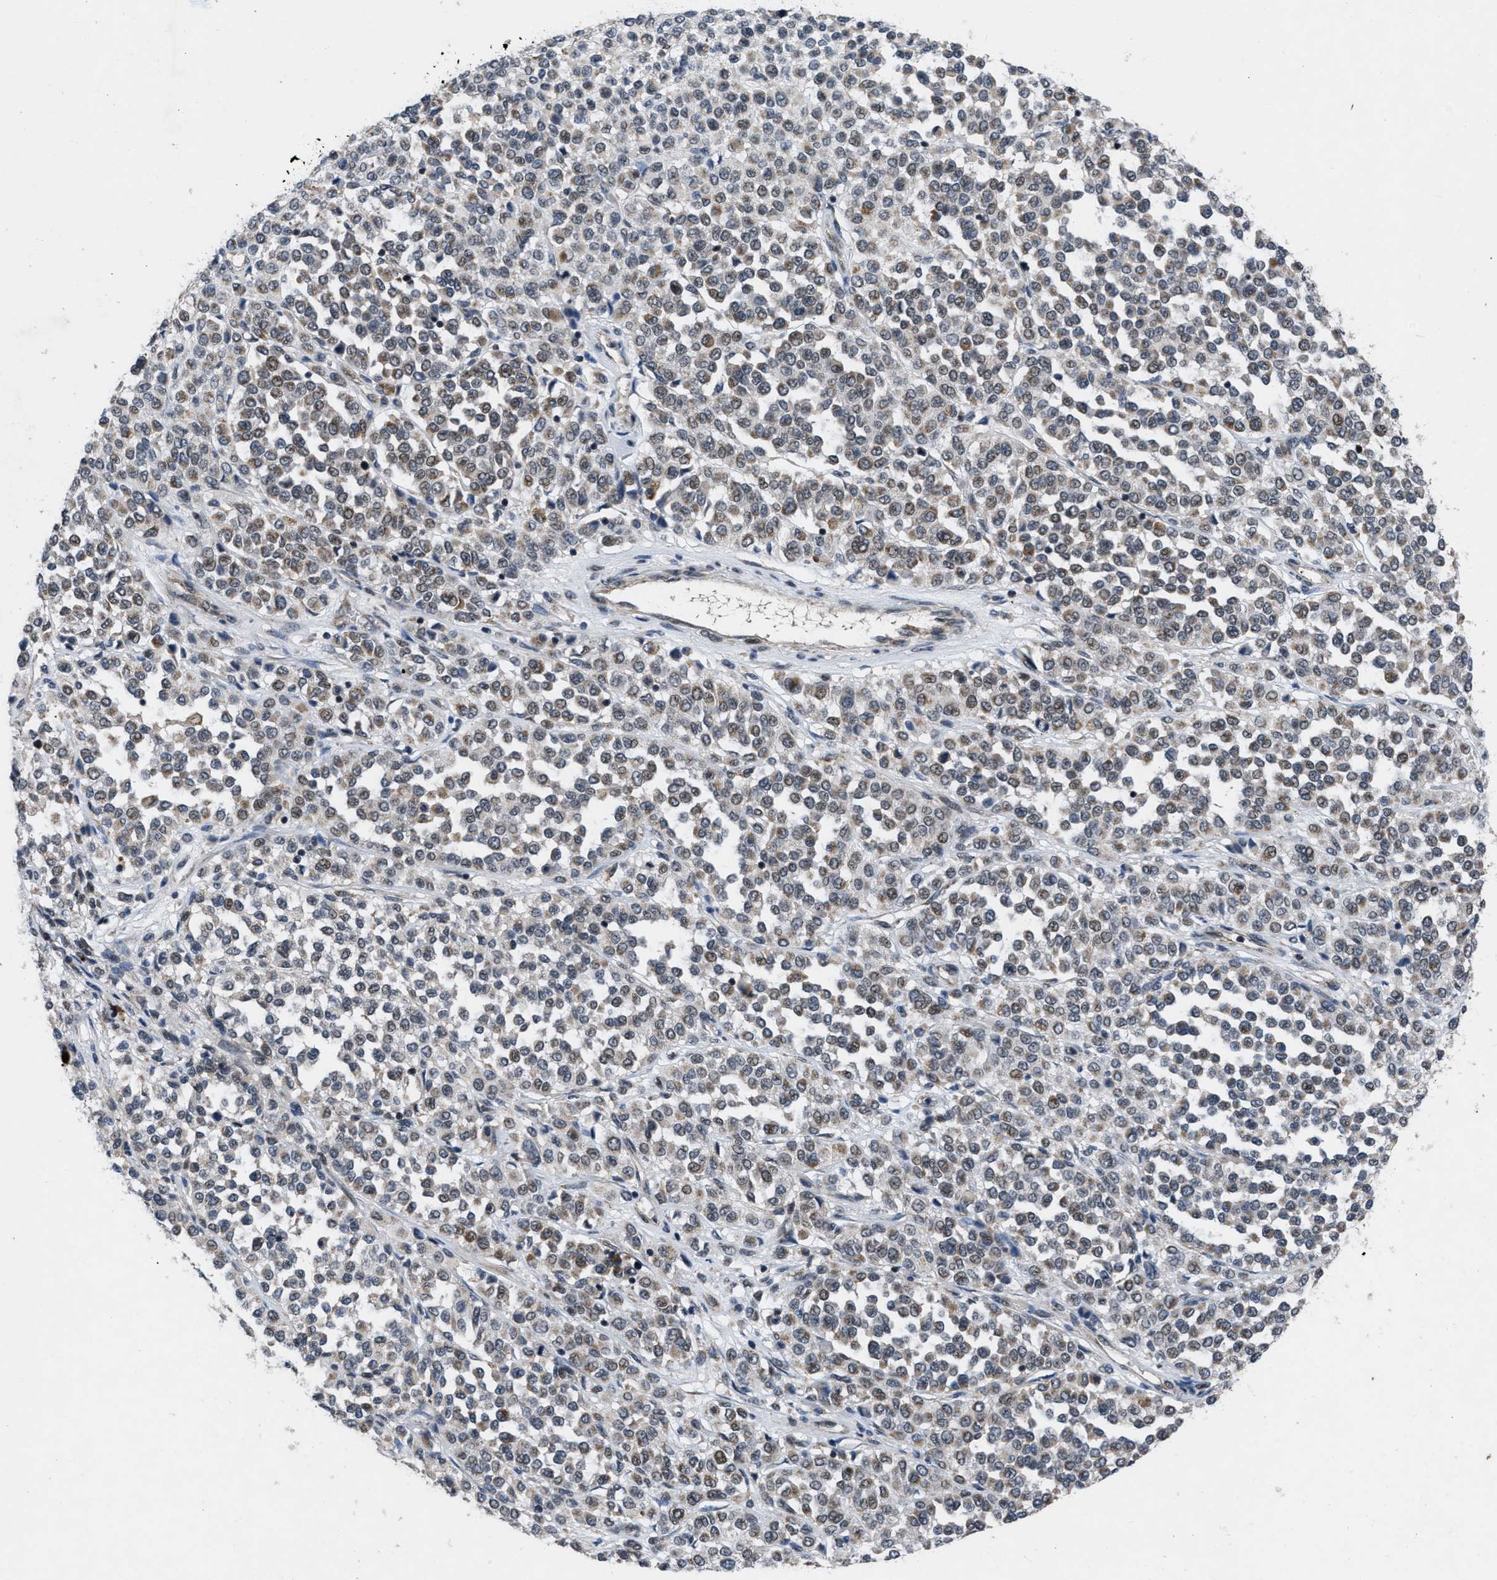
{"staining": {"intensity": "weak", "quantity": "<25%", "location": "cytoplasmic/membranous"}, "tissue": "melanoma", "cell_type": "Tumor cells", "image_type": "cancer", "snomed": [{"axis": "morphology", "description": "Malignant melanoma, Metastatic site"}, {"axis": "topography", "description": "Pancreas"}], "caption": "Melanoma was stained to show a protein in brown. There is no significant staining in tumor cells.", "gene": "ZNHIT1", "patient": {"sex": "female", "age": 30}}